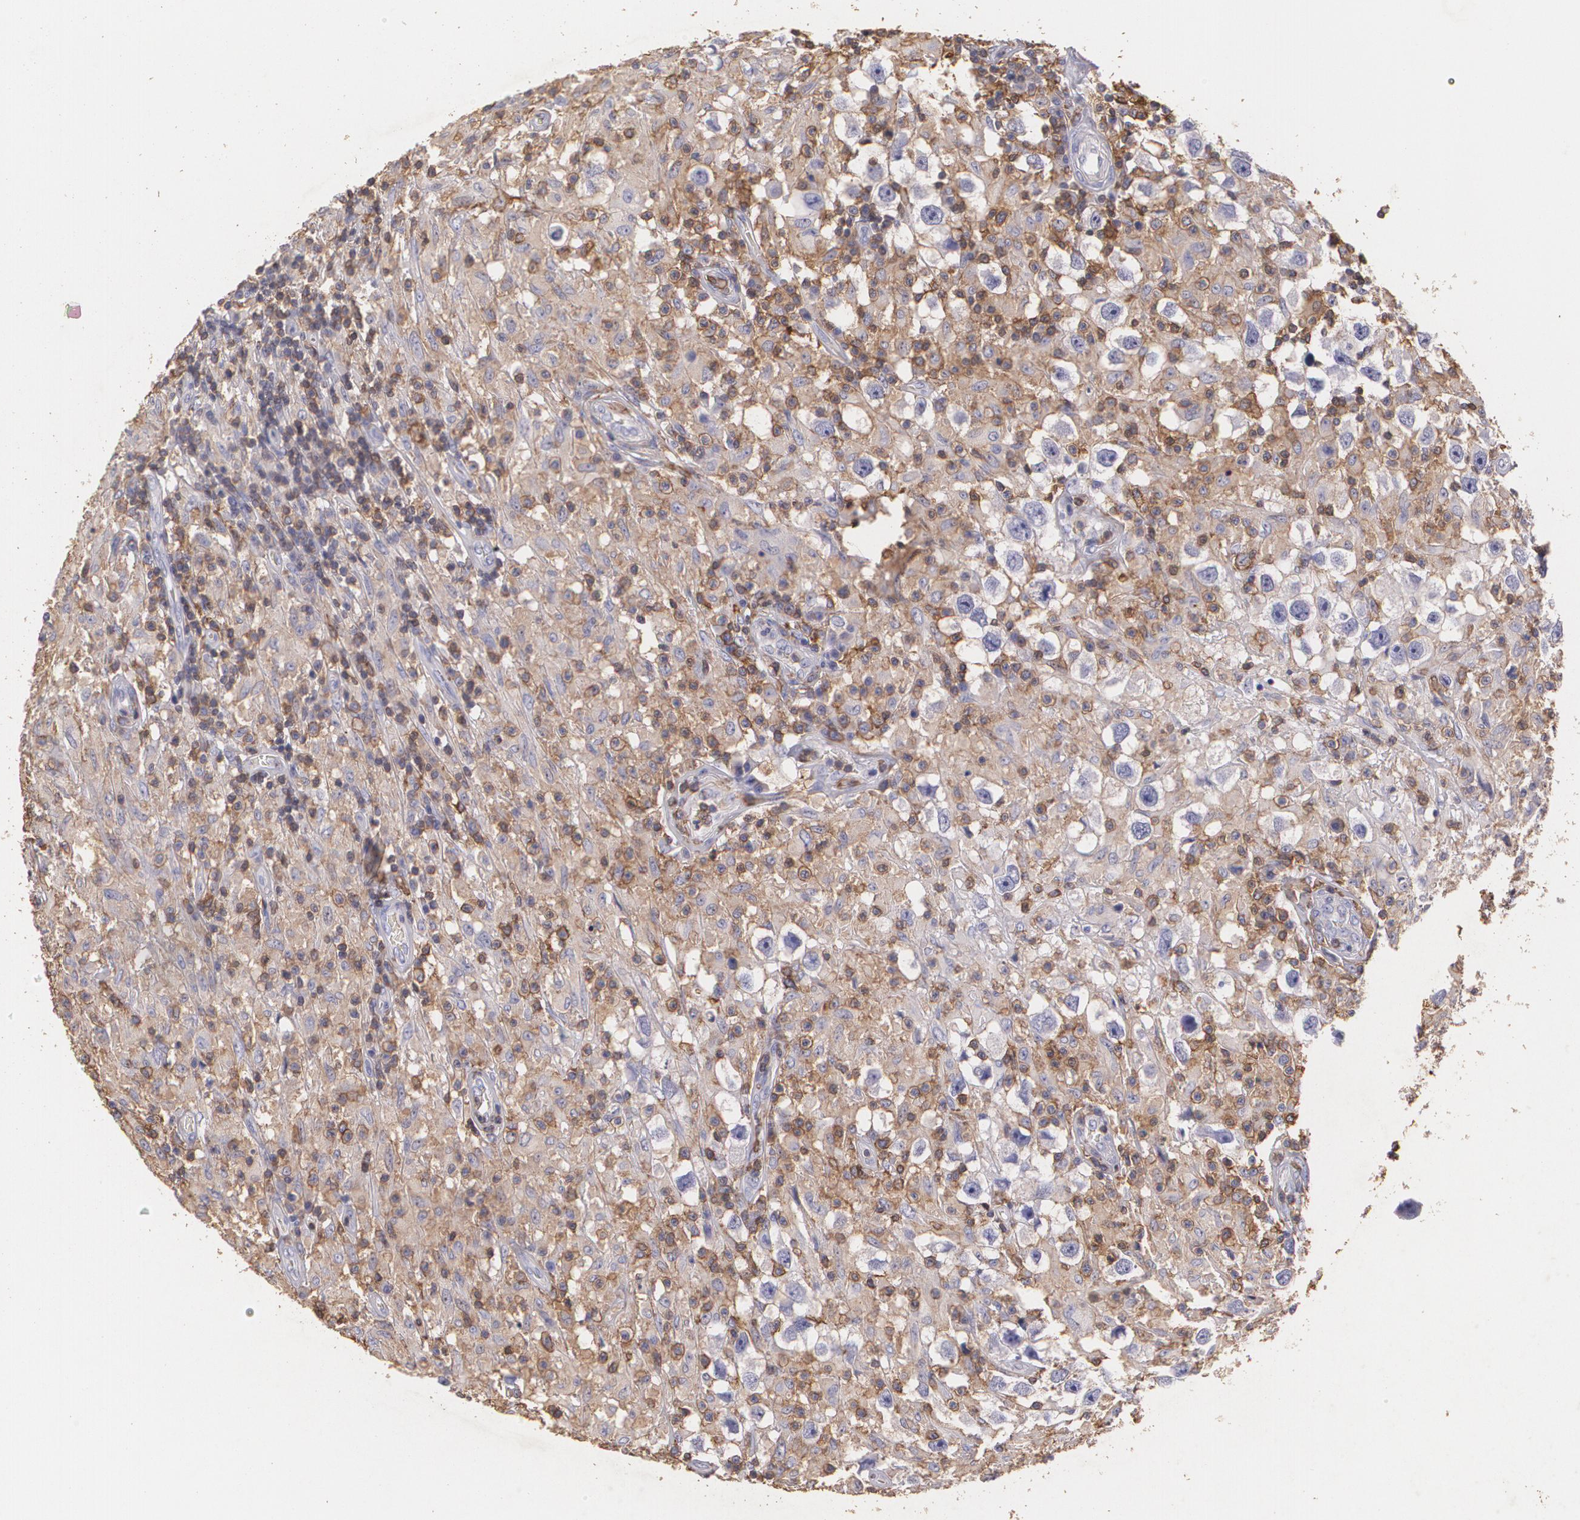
{"staining": {"intensity": "moderate", "quantity": "25%-75%", "location": "cytoplasmic/membranous"}, "tissue": "testis cancer", "cell_type": "Tumor cells", "image_type": "cancer", "snomed": [{"axis": "morphology", "description": "Seminoma, NOS"}, {"axis": "topography", "description": "Testis"}], "caption": "Immunohistochemical staining of human testis seminoma reveals moderate cytoplasmic/membranous protein positivity in about 25%-75% of tumor cells. Using DAB (brown) and hematoxylin (blue) stains, captured at high magnification using brightfield microscopy.", "gene": "TGFBR1", "patient": {"sex": "male", "age": 34}}